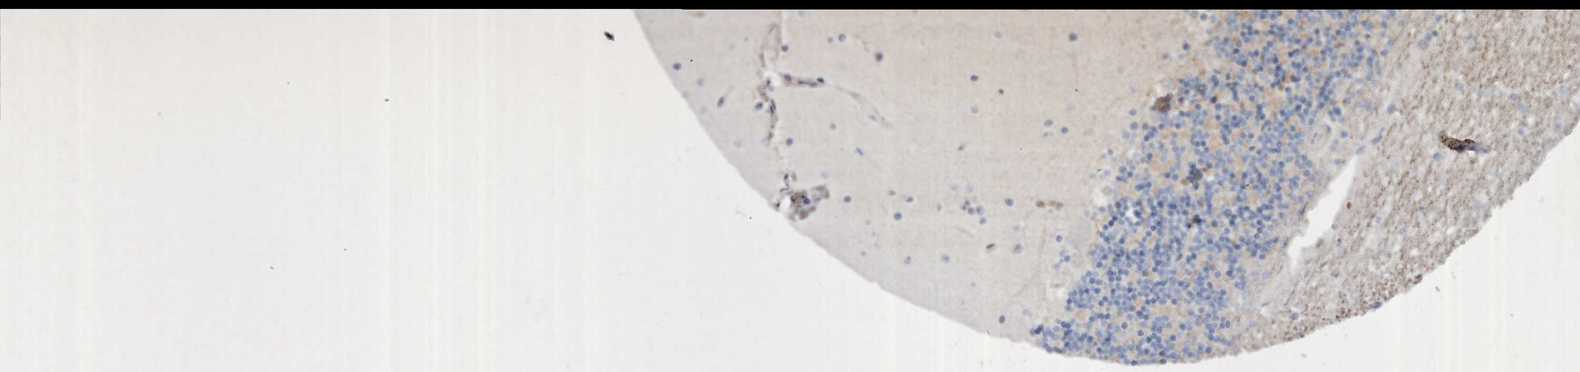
{"staining": {"intensity": "negative", "quantity": "none", "location": "none"}, "tissue": "cerebellum", "cell_type": "Cells in granular layer", "image_type": "normal", "snomed": [{"axis": "morphology", "description": "Normal tissue, NOS"}, {"axis": "topography", "description": "Cerebellum"}], "caption": "The photomicrograph exhibits no staining of cells in granular layer in normal cerebellum.", "gene": "ABL1", "patient": {"sex": "female", "age": 28}}